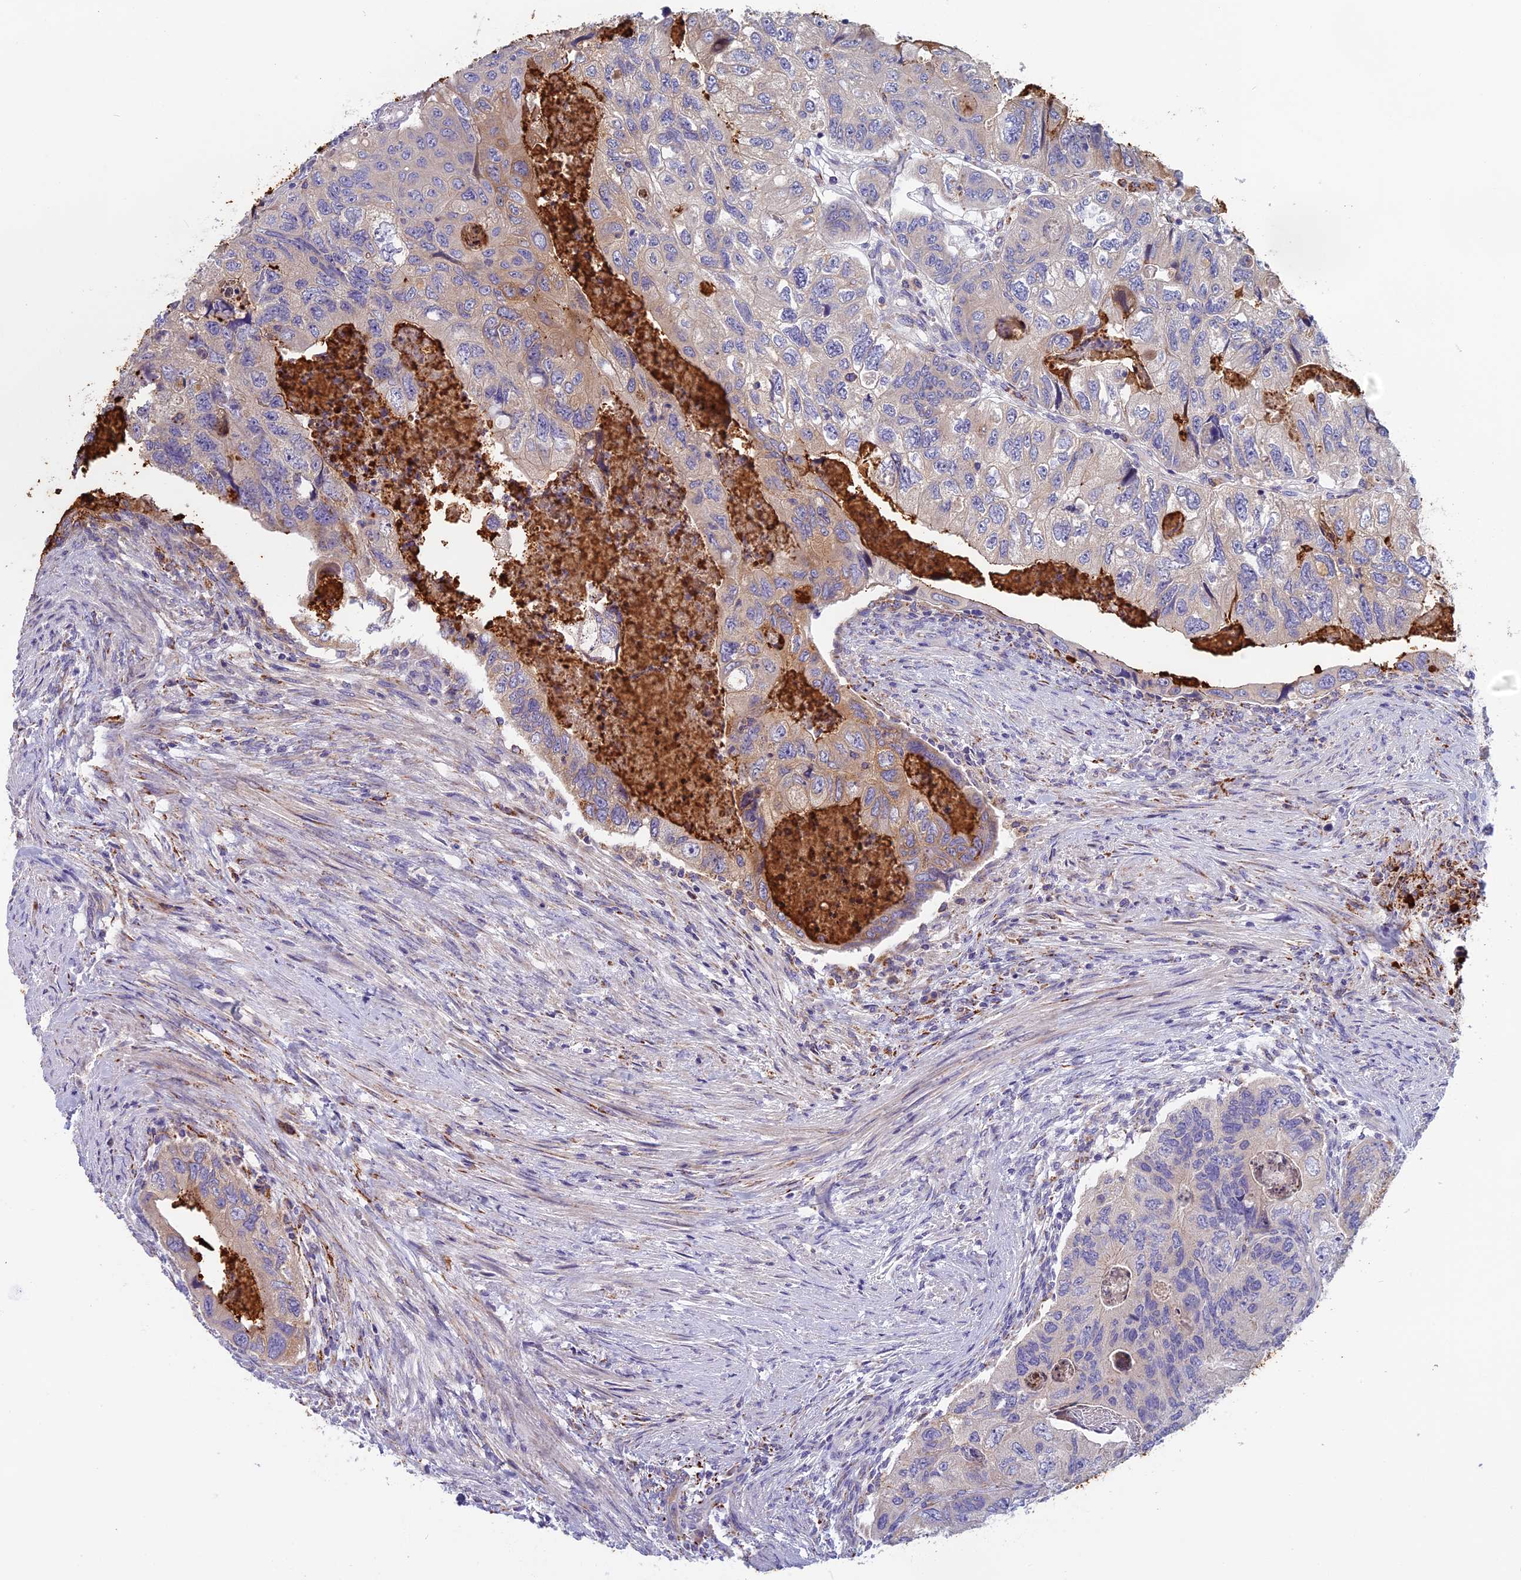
{"staining": {"intensity": "moderate", "quantity": "<25%", "location": "cytoplasmic/membranous"}, "tissue": "colorectal cancer", "cell_type": "Tumor cells", "image_type": "cancer", "snomed": [{"axis": "morphology", "description": "Adenocarcinoma, NOS"}, {"axis": "topography", "description": "Rectum"}], "caption": "High-power microscopy captured an immunohistochemistry (IHC) histopathology image of colorectal cancer, revealing moderate cytoplasmic/membranous positivity in about <25% of tumor cells.", "gene": "SEMA7A", "patient": {"sex": "male", "age": 63}}